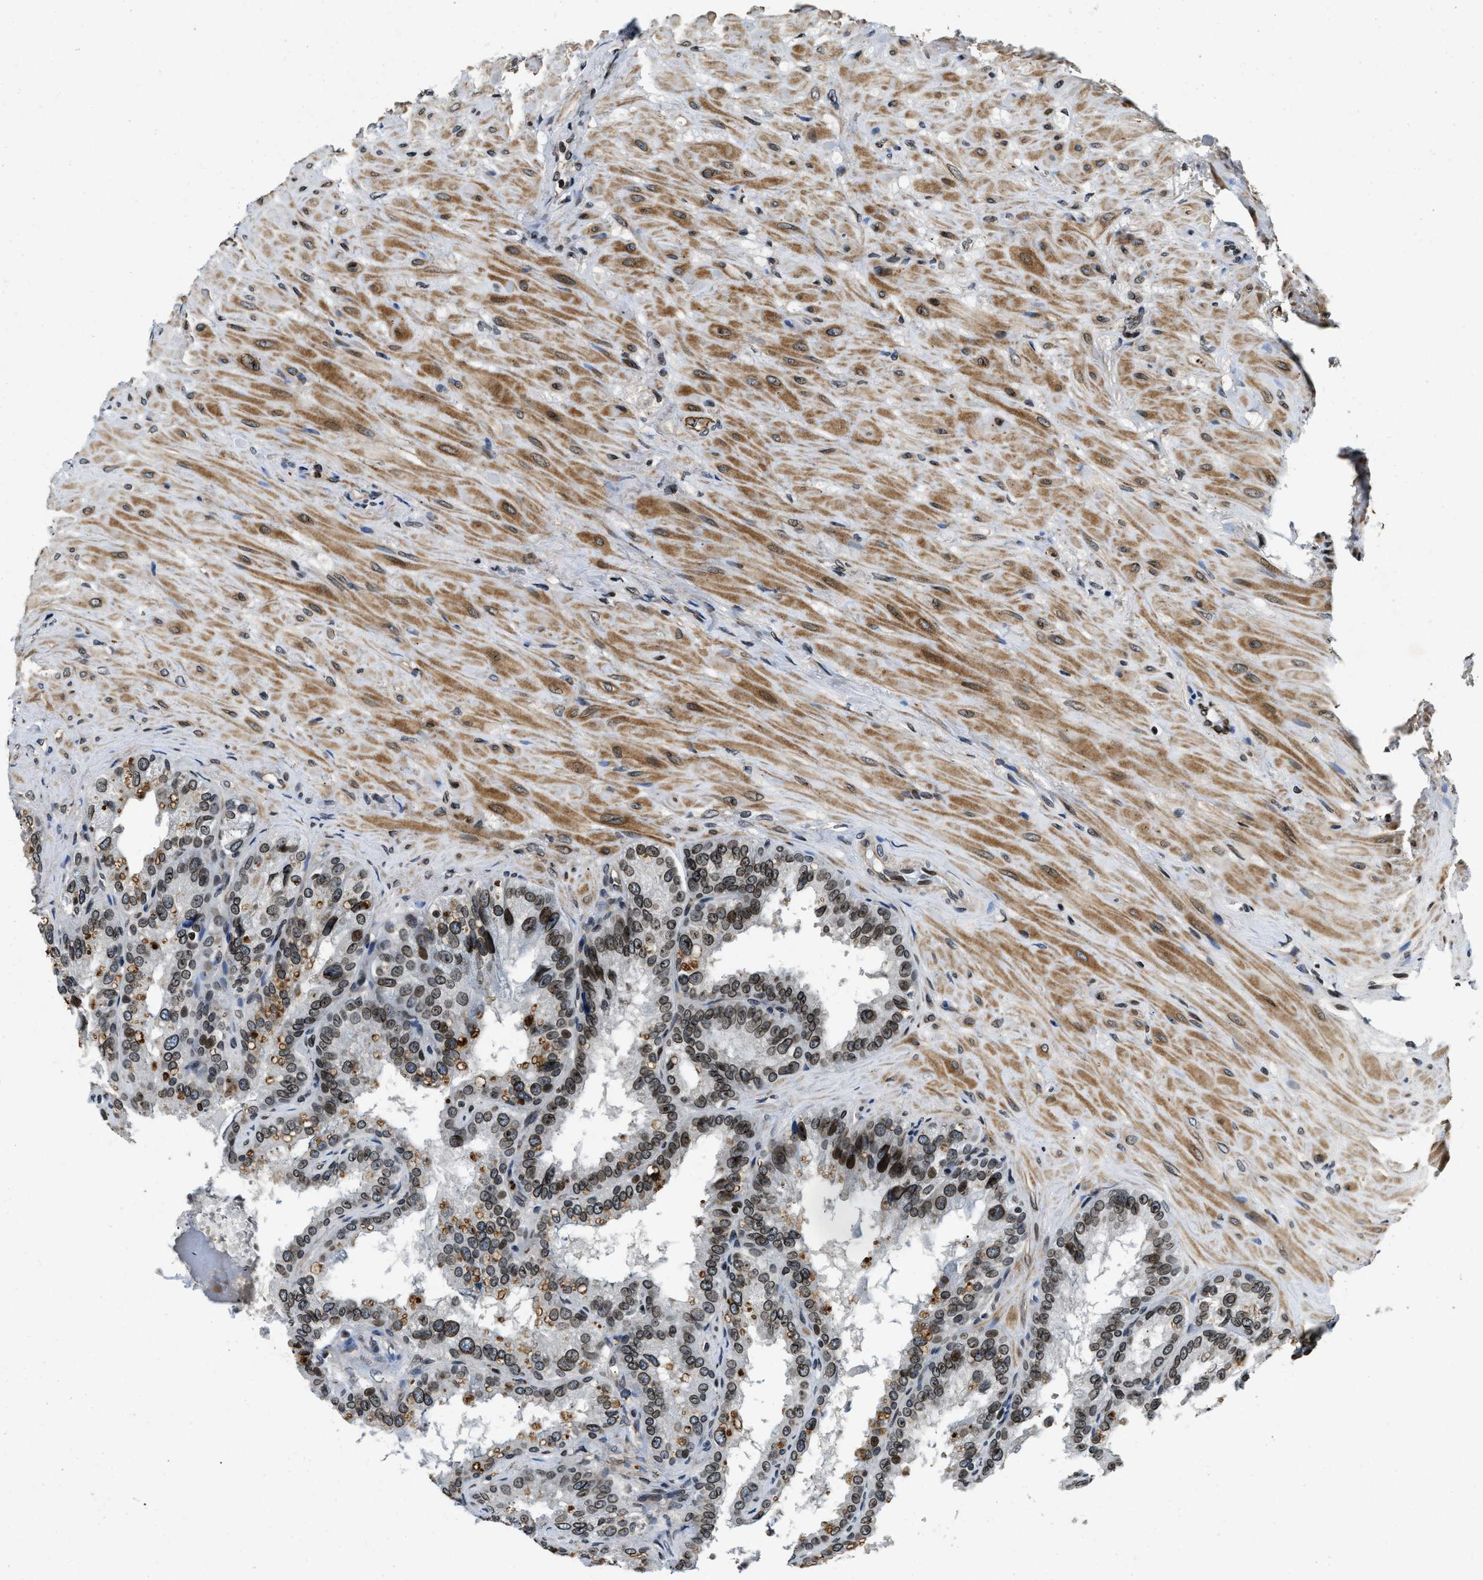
{"staining": {"intensity": "moderate", "quantity": ">75%", "location": "nuclear"}, "tissue": "seminal vesicle", "cell_type": "Glandular cells", "image_type": "normal", "snomed": [{"axis": "morphology", "description": "Normal tissue, NOS"}, {"axis": "topography", "description": "Seminal veicle"}], "caption": "Protein expression analysis of benign human seminal vesicle reveals moderate nuclear expression in approximately >75% of glandular cells. Using DAB (brown) and hematoxylin (blue) stains, captured at high magnification using brightfield microscopy.", "gene": "ZC3HC1", "patient": {"sex": "male", "age": 68}}